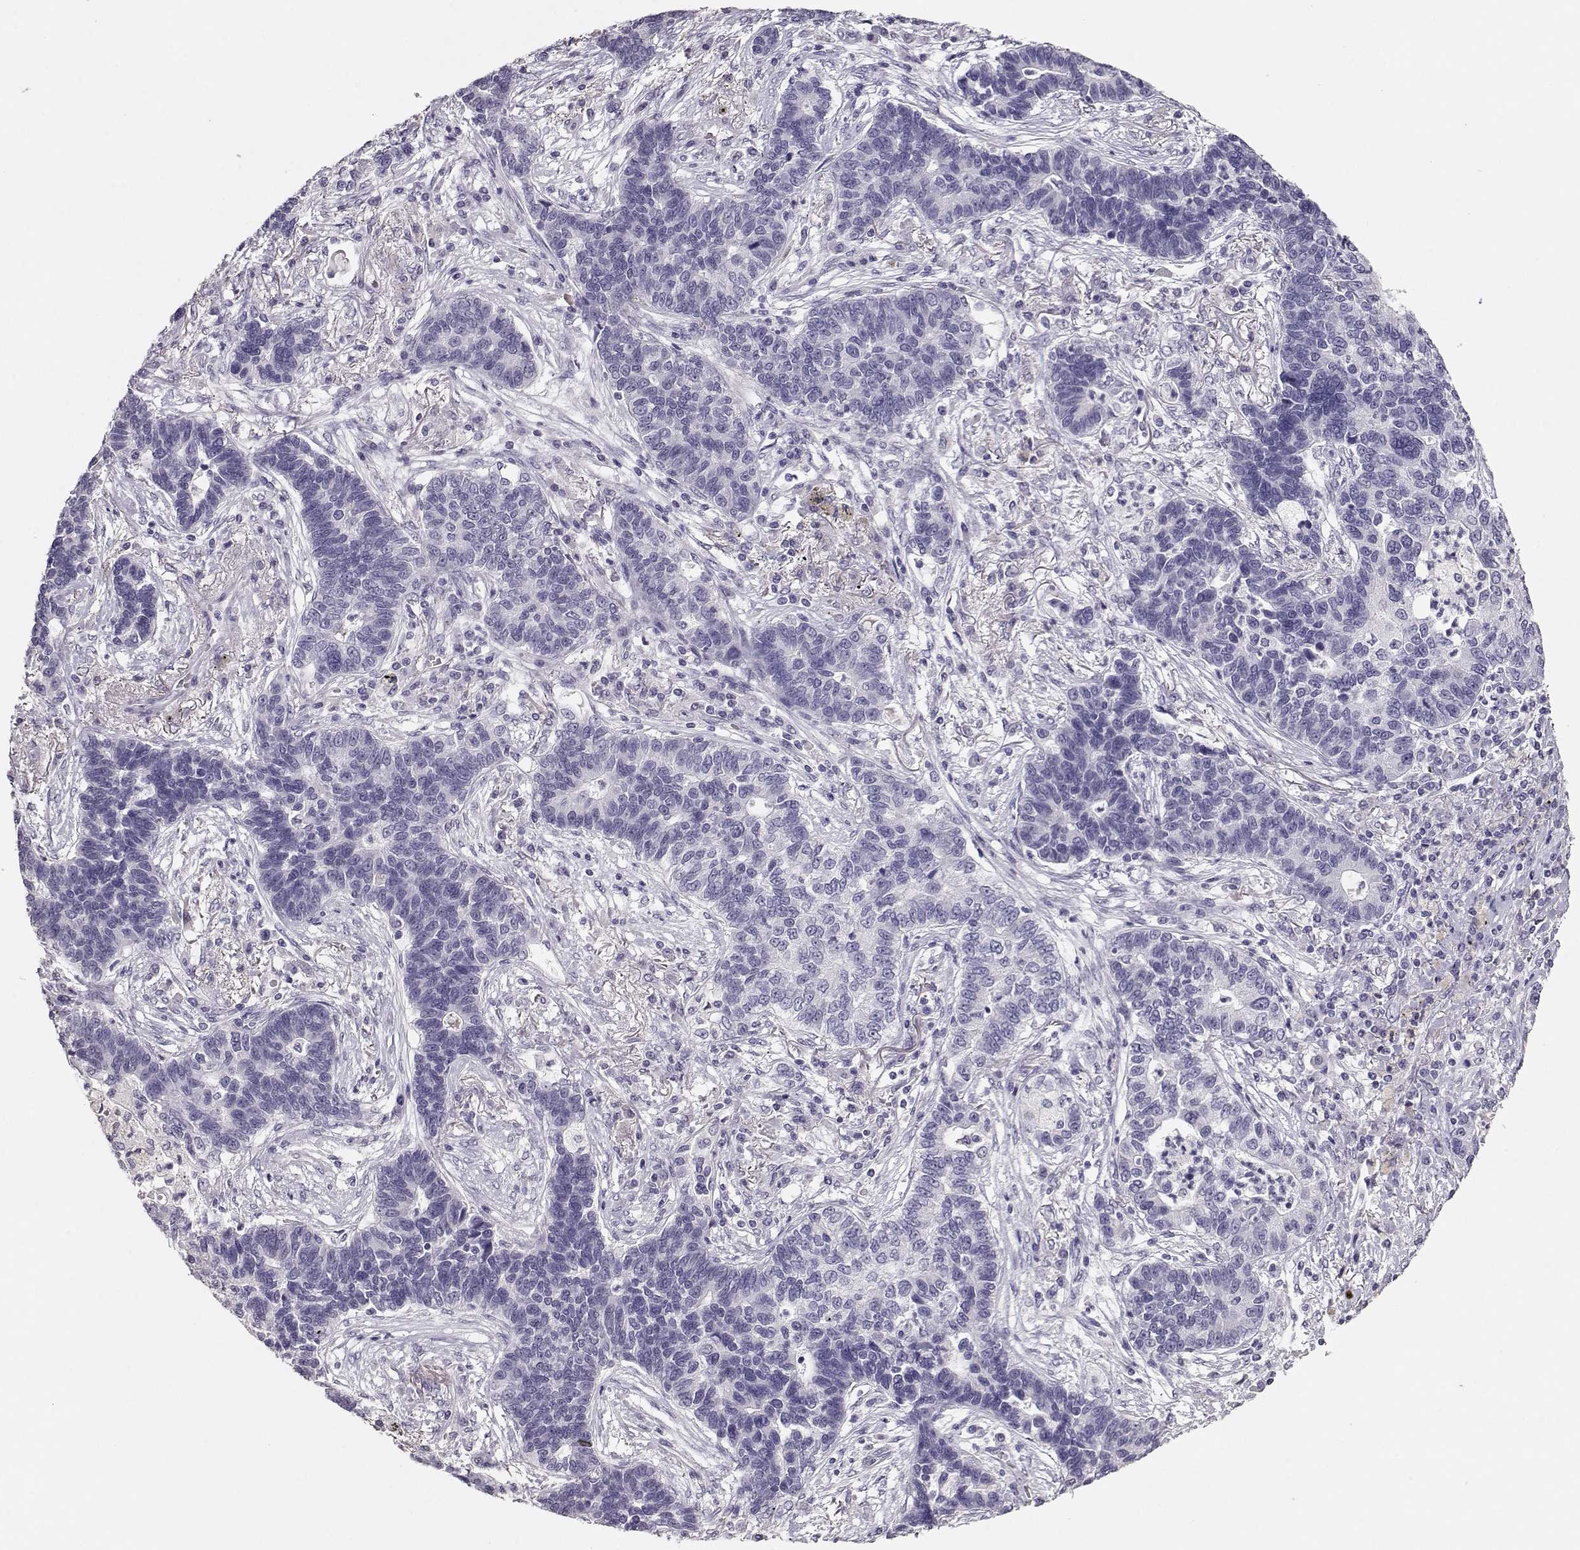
{"staining": {"intensity": "negative", "quantity": "none", "location": "none"}, "tissue": "lung cancer", "cell_type": "Tumor cells", "image_type": "cancer", "snomed": [{"axis": "morphology", "description": "Adenocarcinoma, NOS"}, {"axis": "topography", "description": "Lung"}], "caption": "High magnification brightfield microscopy of adenocarcinoma (lung) stained with DAB (3,3'-diaminobenzidine) (brown) and counterstained with hematoxylin (blue): tumor cells show no significant staining.", "gene": "MAGEC1", "patient": {"sex": "female", "age": 57}}